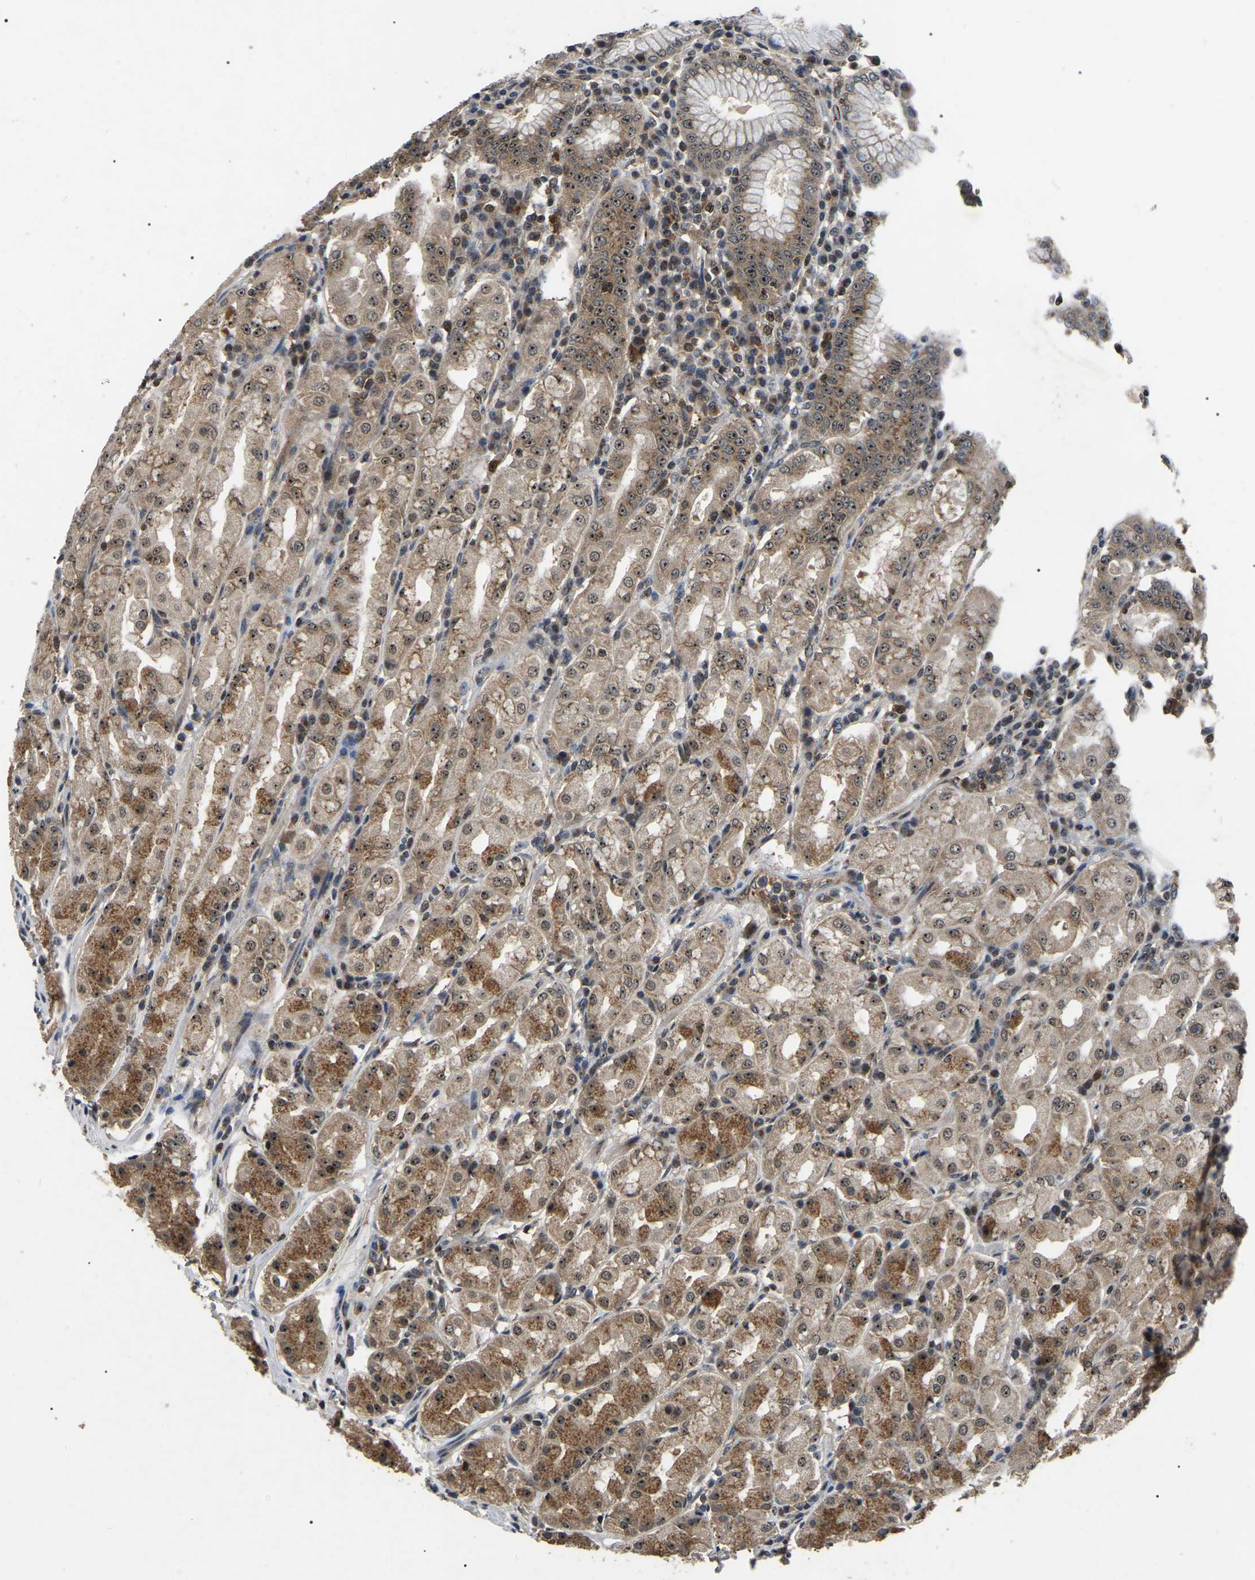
{"staining": {"intensity": "strong", "quantity": "25%-75%", "location": "cytoplasmic/membranous,nuclear"}, "tissue": "stomach", "cell_type": "Glandular cells", "image_type": "normal", "snomed": [{"axis": "morphology", "description": "Normal tissue, NOS"}, {"axis": "topography", "description": "Stomach"}, {"axis": "topography", "description": "Stomach, lower"}], "caption": "This is a histology image of immunohistochemistry staining of unremarkable stomach, which shows strong expression in the cytoplasmic/membranous,nuclear of glandular cells.", "gene": "RBM28", "patient": {"sex": "female", "age": 56}}